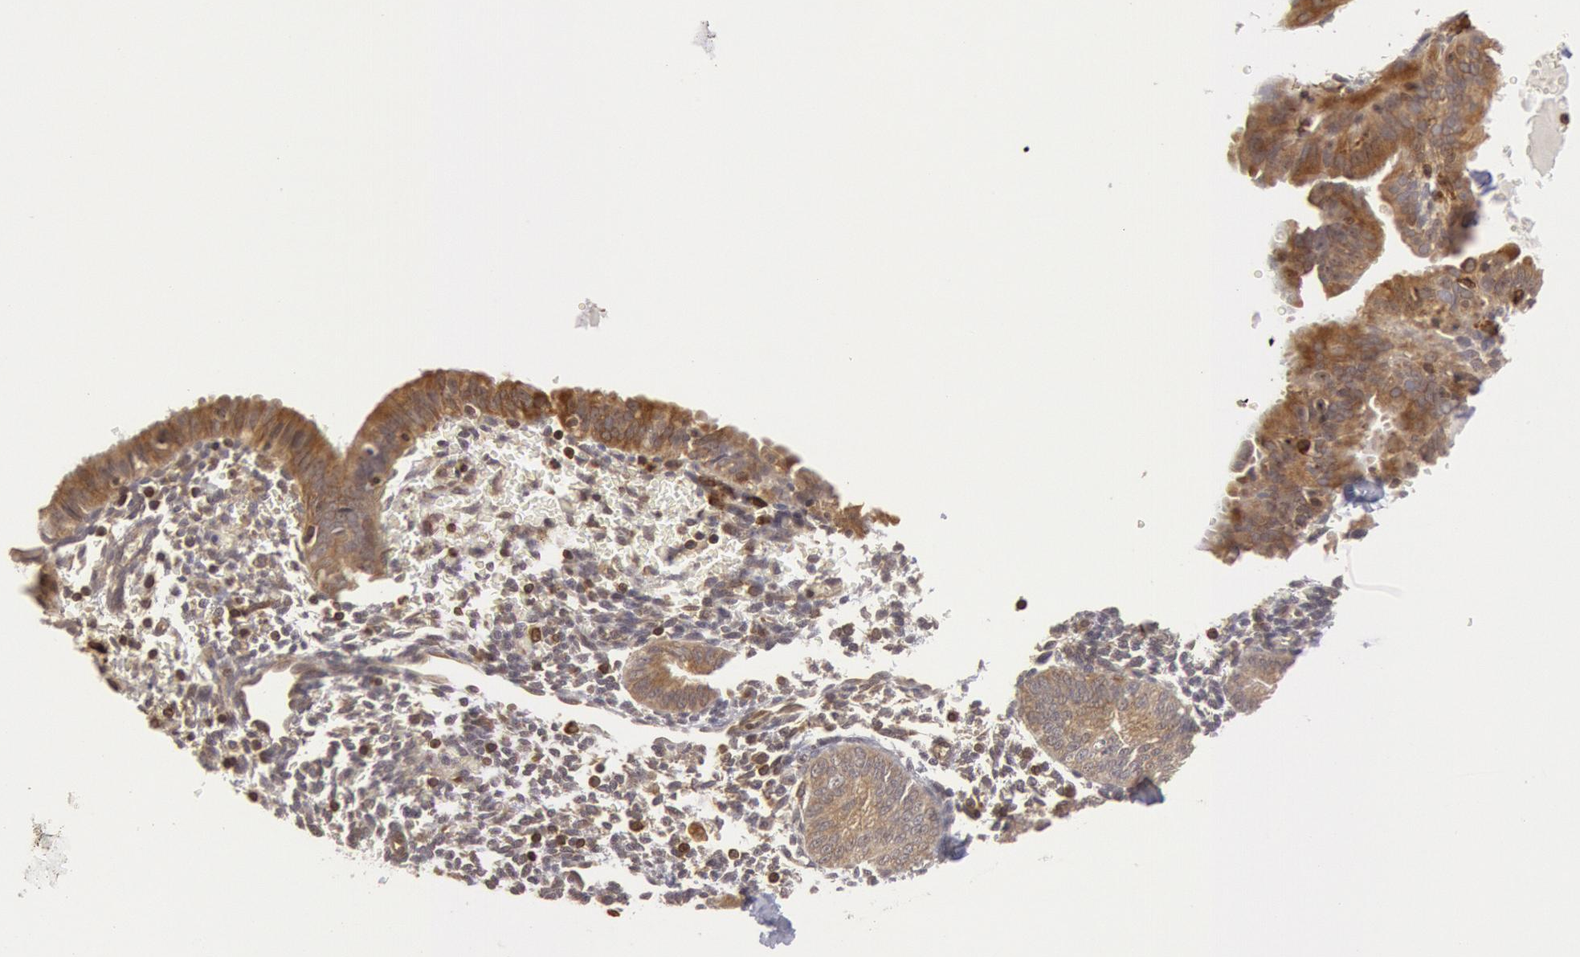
{"staining": {"intensity": "moderate", "quantity": "<25%", "location": "cytoplasmic/membranous"}, "tissue": "endometrium", "cell_type": "Cells in endometrial stroma", "image_type": "normal", "snomed": [{"axis": "morphology", "description": "Normal tissue, NOS"}, {"axis": "topography", "description": "Endometrium"}], "caption": "The micrograph shows a brown stain indicating the presence of a protein in the cytoplasmic/membranous of cells in endometrial stroma in endometrium. Immunohistochemistry (ihc) stains the protein of interest in brown and the nuclei are stained blue.", "gene": "ENSG00000250264", "patient": {"sex": "female", "age": 61}}